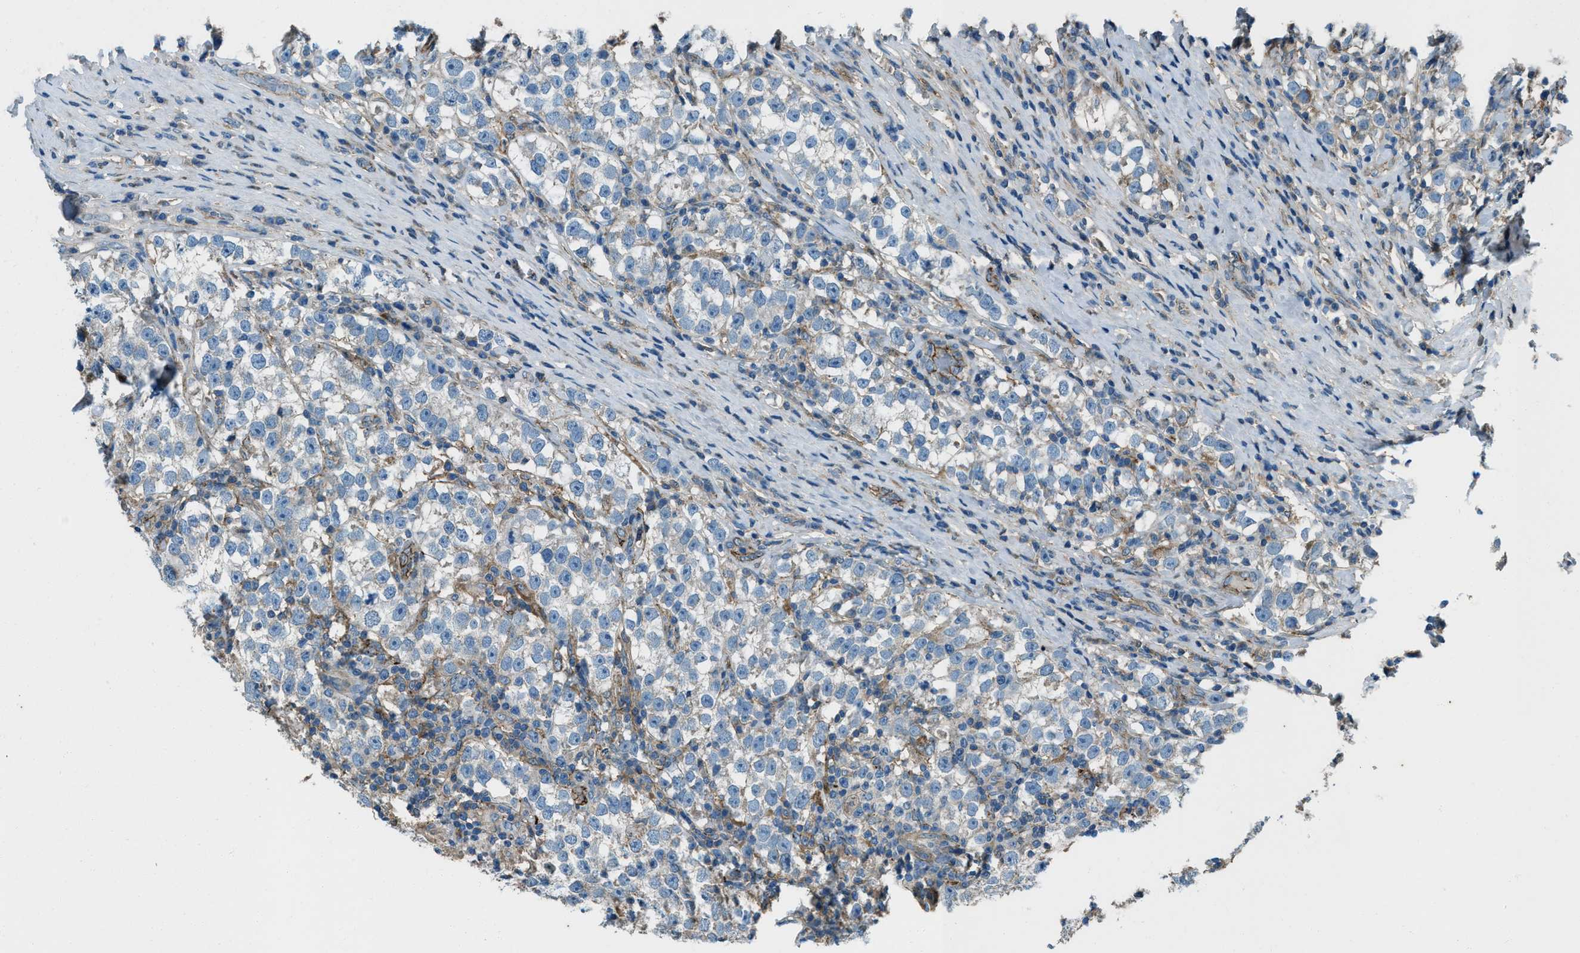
{"staining": {"intensity": "negative", "quantity": "none", "location": "none"}, "tissue": "testis cancer", "cell_type": "Tumor cells", "image_type": "cancer", "snomed": [{"axis": "morphology", "description": "Normal tissue, NOS"}, {"axis": "morphology", "description": "Seminoma, NOS"}, {"axis": "topography", "description": "Testis"}], "caption": "Histopathology image shows no protein staining in tumor cells of seminoma (testis) tissue.", "gene": "SVIL", "patient": {"sex": "male", "age": 43}}